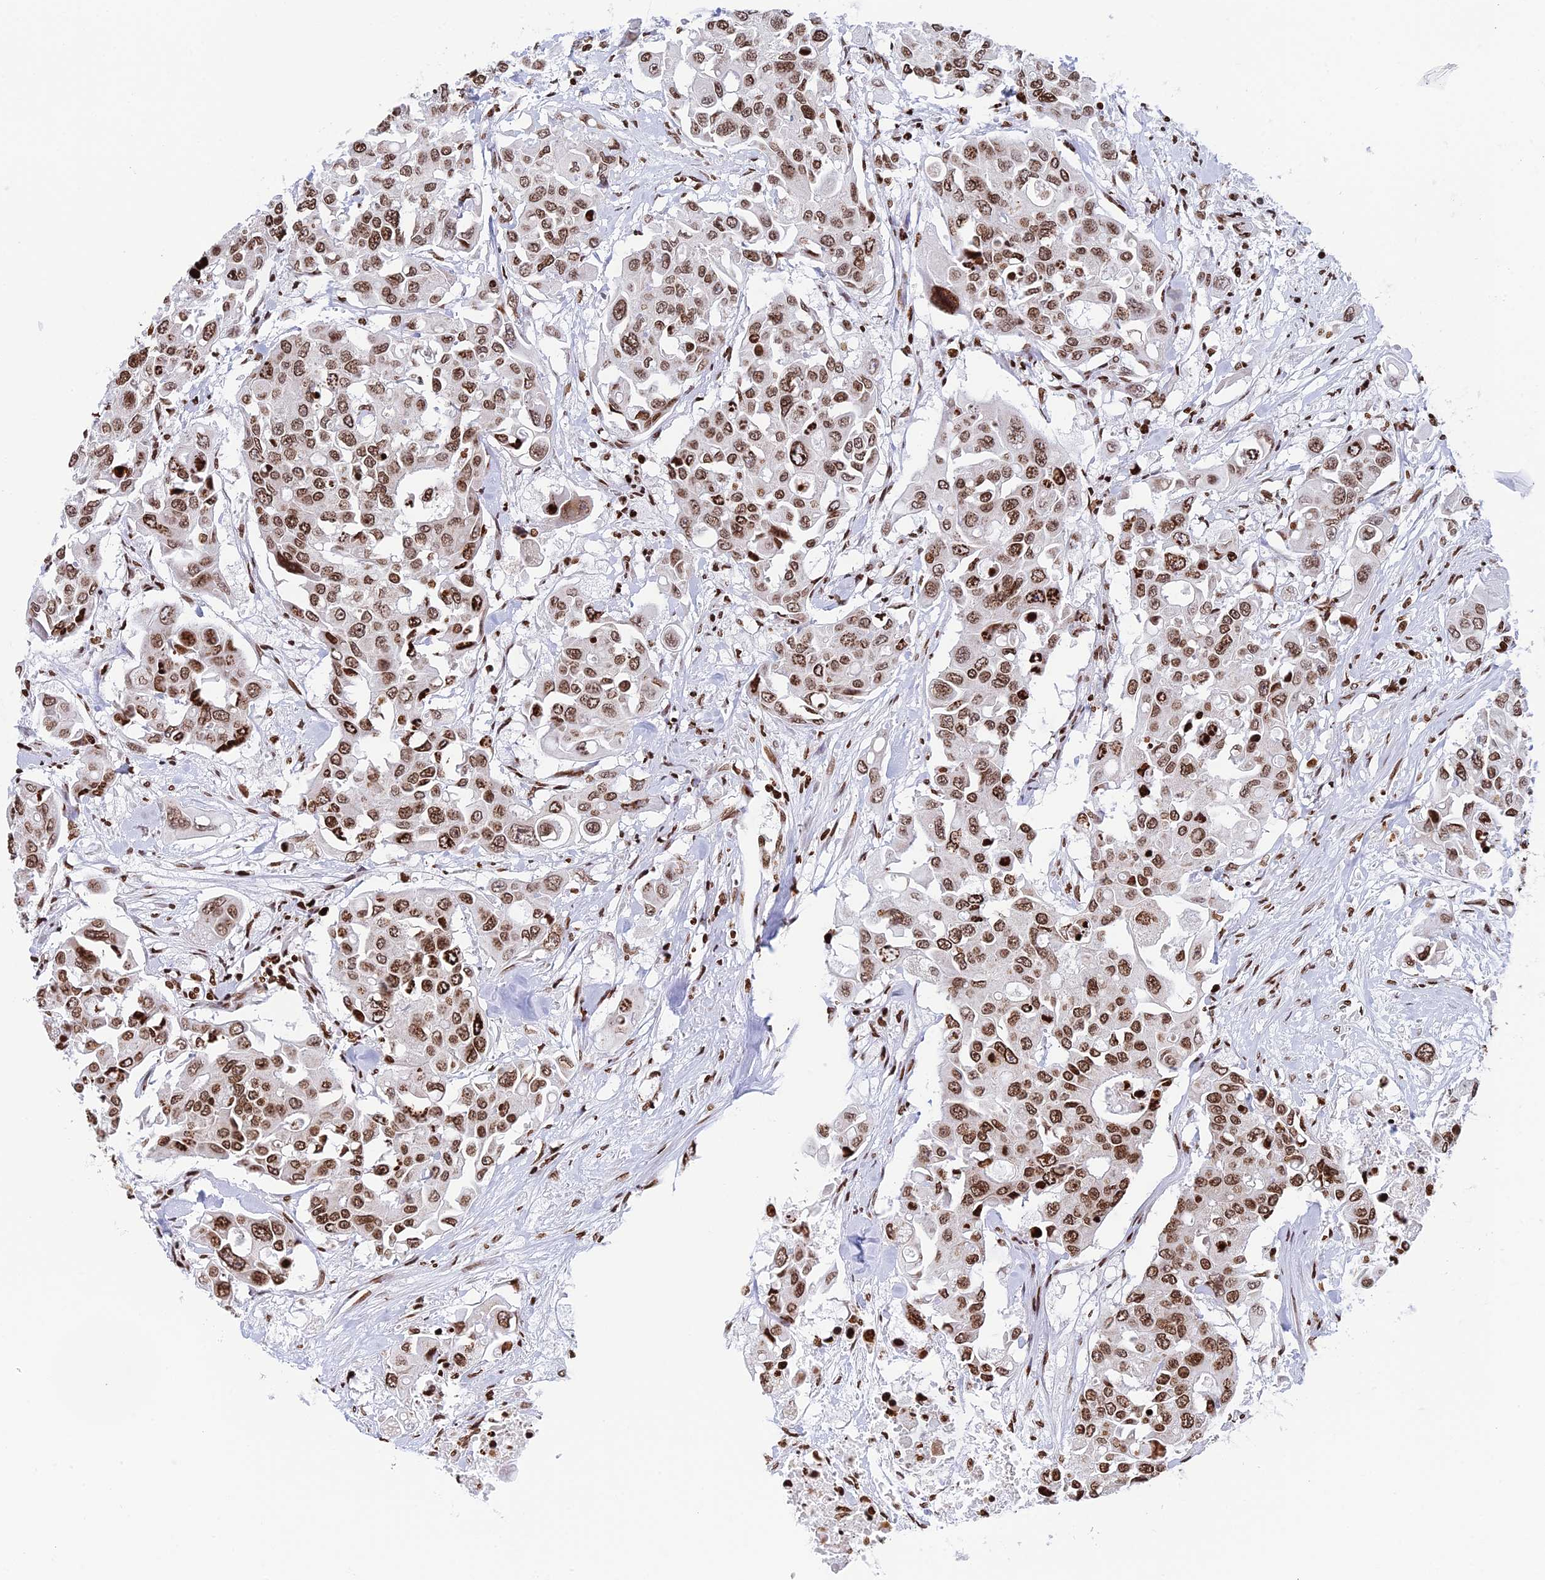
{"staining": {"intensity": "moderate", "quantity": ">75%", "location": "nuclear"}, "tissue": "colorectal cancer", "cell_type": "Tumor cells", "image_type": "cancer", "snomed": [{"axis": "morphology", "description": "Adenocarcinoma, NOS"}, {"axis": "topography", "description": "Colon"}], "caption": "Moderate nuclear protein staining is seen in about >75% of tumor cells in colorectal cancer. (IHC, brightfield microscopy, high magnification).", "gene": "RPAP1", "patient": {"sex": "male", "age": 77}}